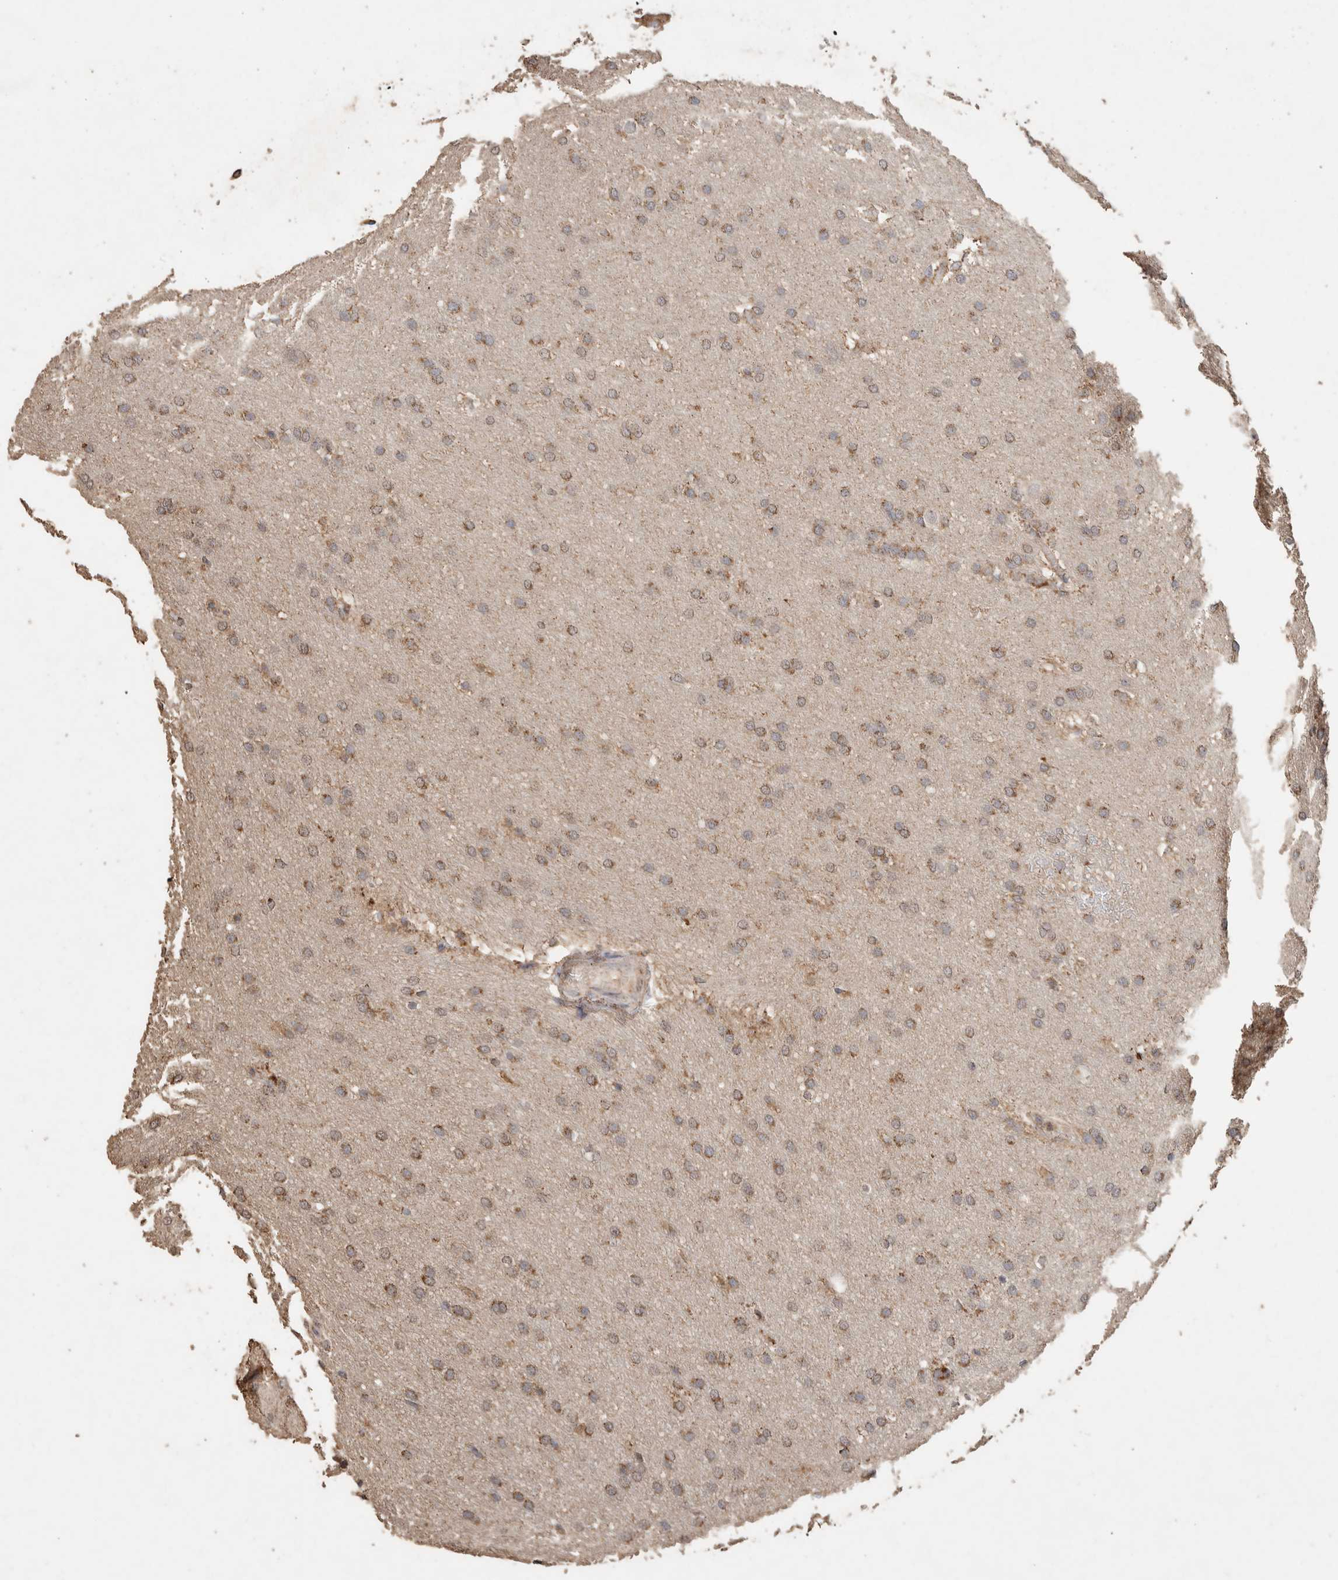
{"staining": {"intensity": "moderate", "quantity": ">75%", "location": "cytoplasmic/membranous"}, "tissue": "glioma", "cell_type": "Tumor cells", "image_type": "cancer", "snomed": [{"axis": "morphology", "description": "Glioma, malignant, Low grade"}, {"axis": "topography", "description": "Brain"}], "caption": "A medium amount of moderate cytoplasmic/membranous staining is seen in about >75% of tumor cells in malignant glioma (low-grade) tissue. (DAB = brown stain, brightfield microscopy at high magnification).", "gene": "ACADM", "patient": {"sex": "female", "age": 37}}